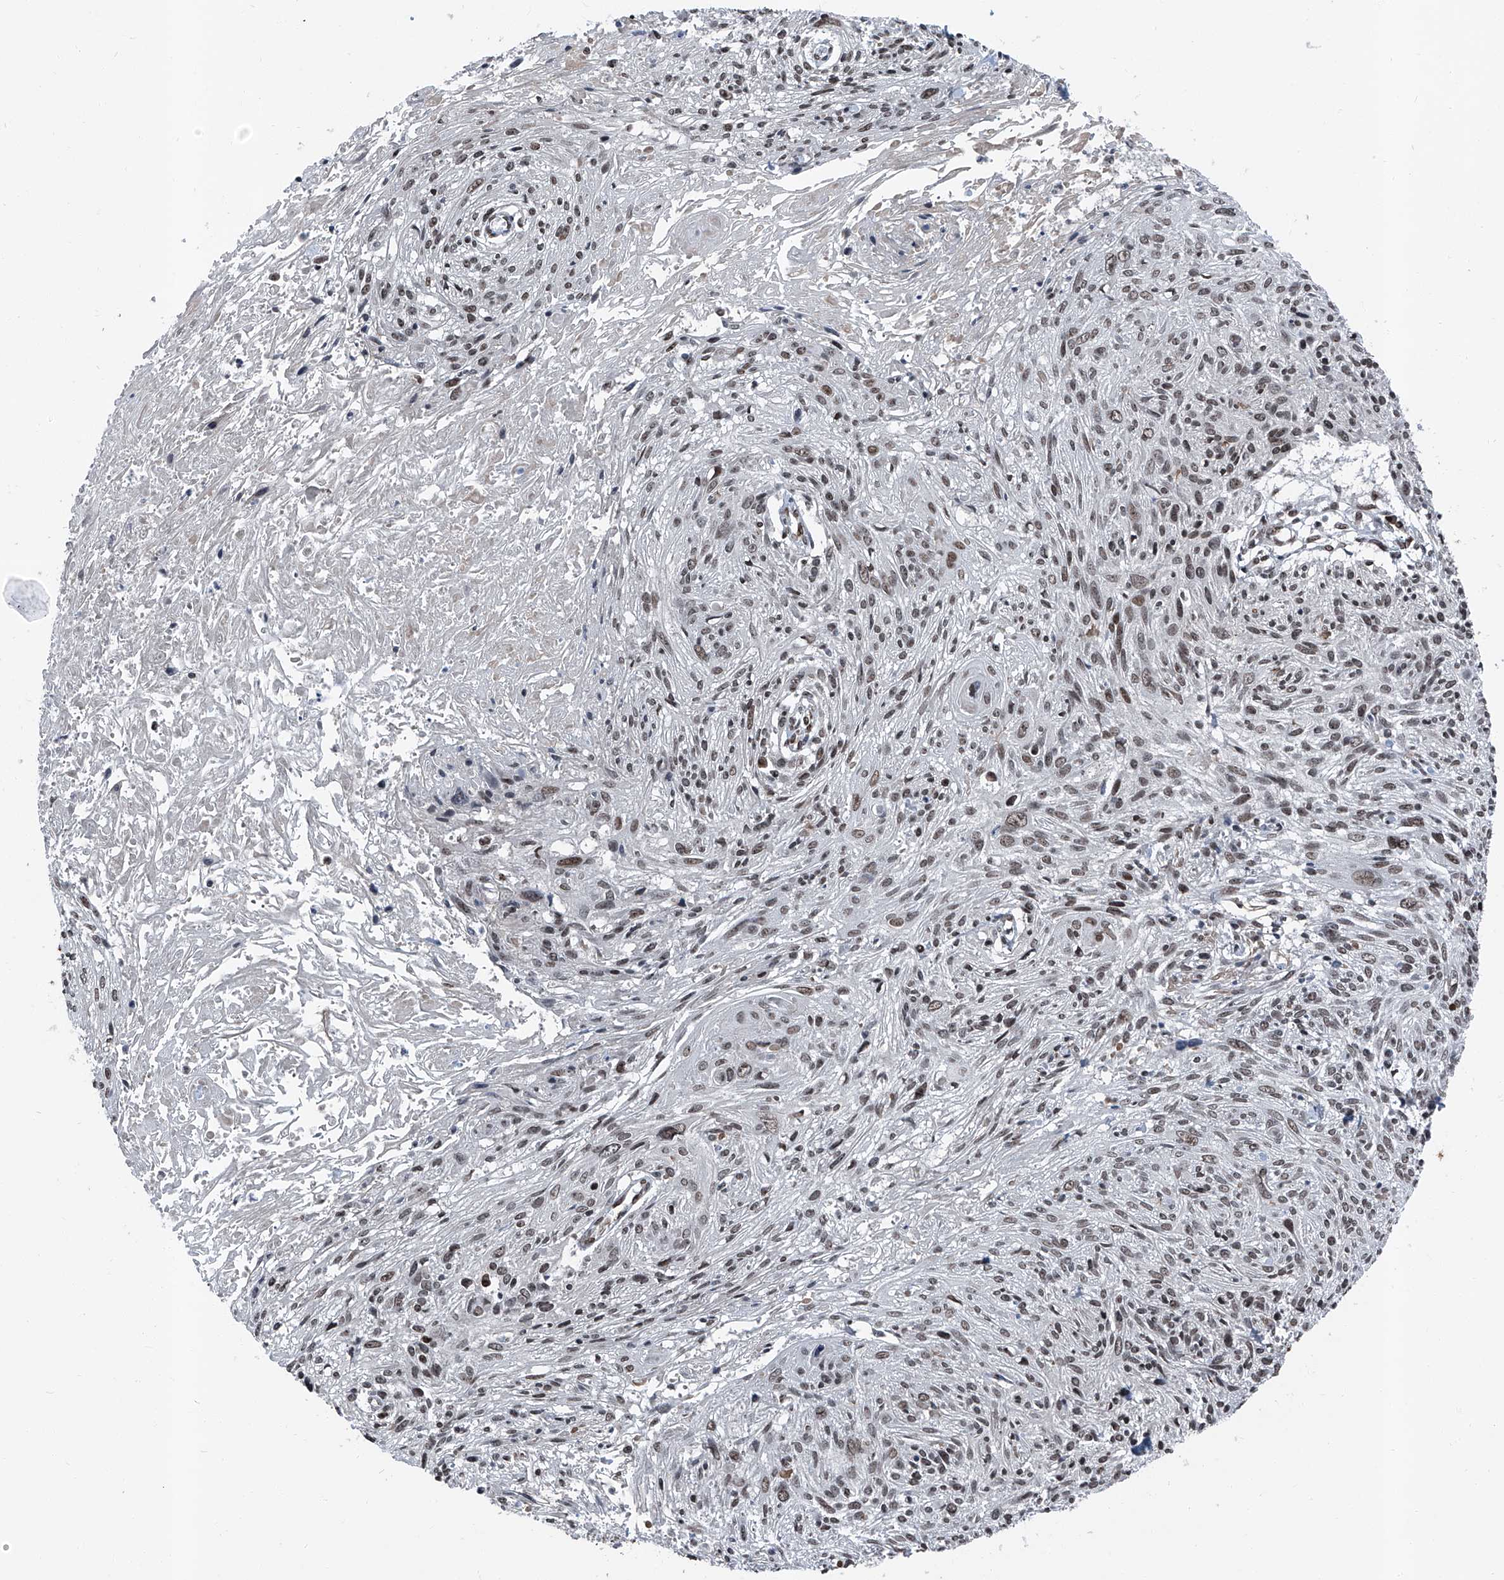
{"staining": {"intensity": "weak", "quantity": ">75%", "location": "nuclear"}, "tissue": "cervical cancer", "cell_type": "Tumor cells", "image_type": "cancer", "snomed": [{"axis": "morphology", "description": "Squamous cell carcinoma, NOS"}, {"axis": "topography", "description": "Cervix"}], "caption": "Immunohistochemical staining of human cervical cancer (squamous cell carcinoma) displays low levels of weak nuclear staining in about >75% of tumor cells.", "gene": "BMI1", "patient": {"sex": "female", "age": 51}}